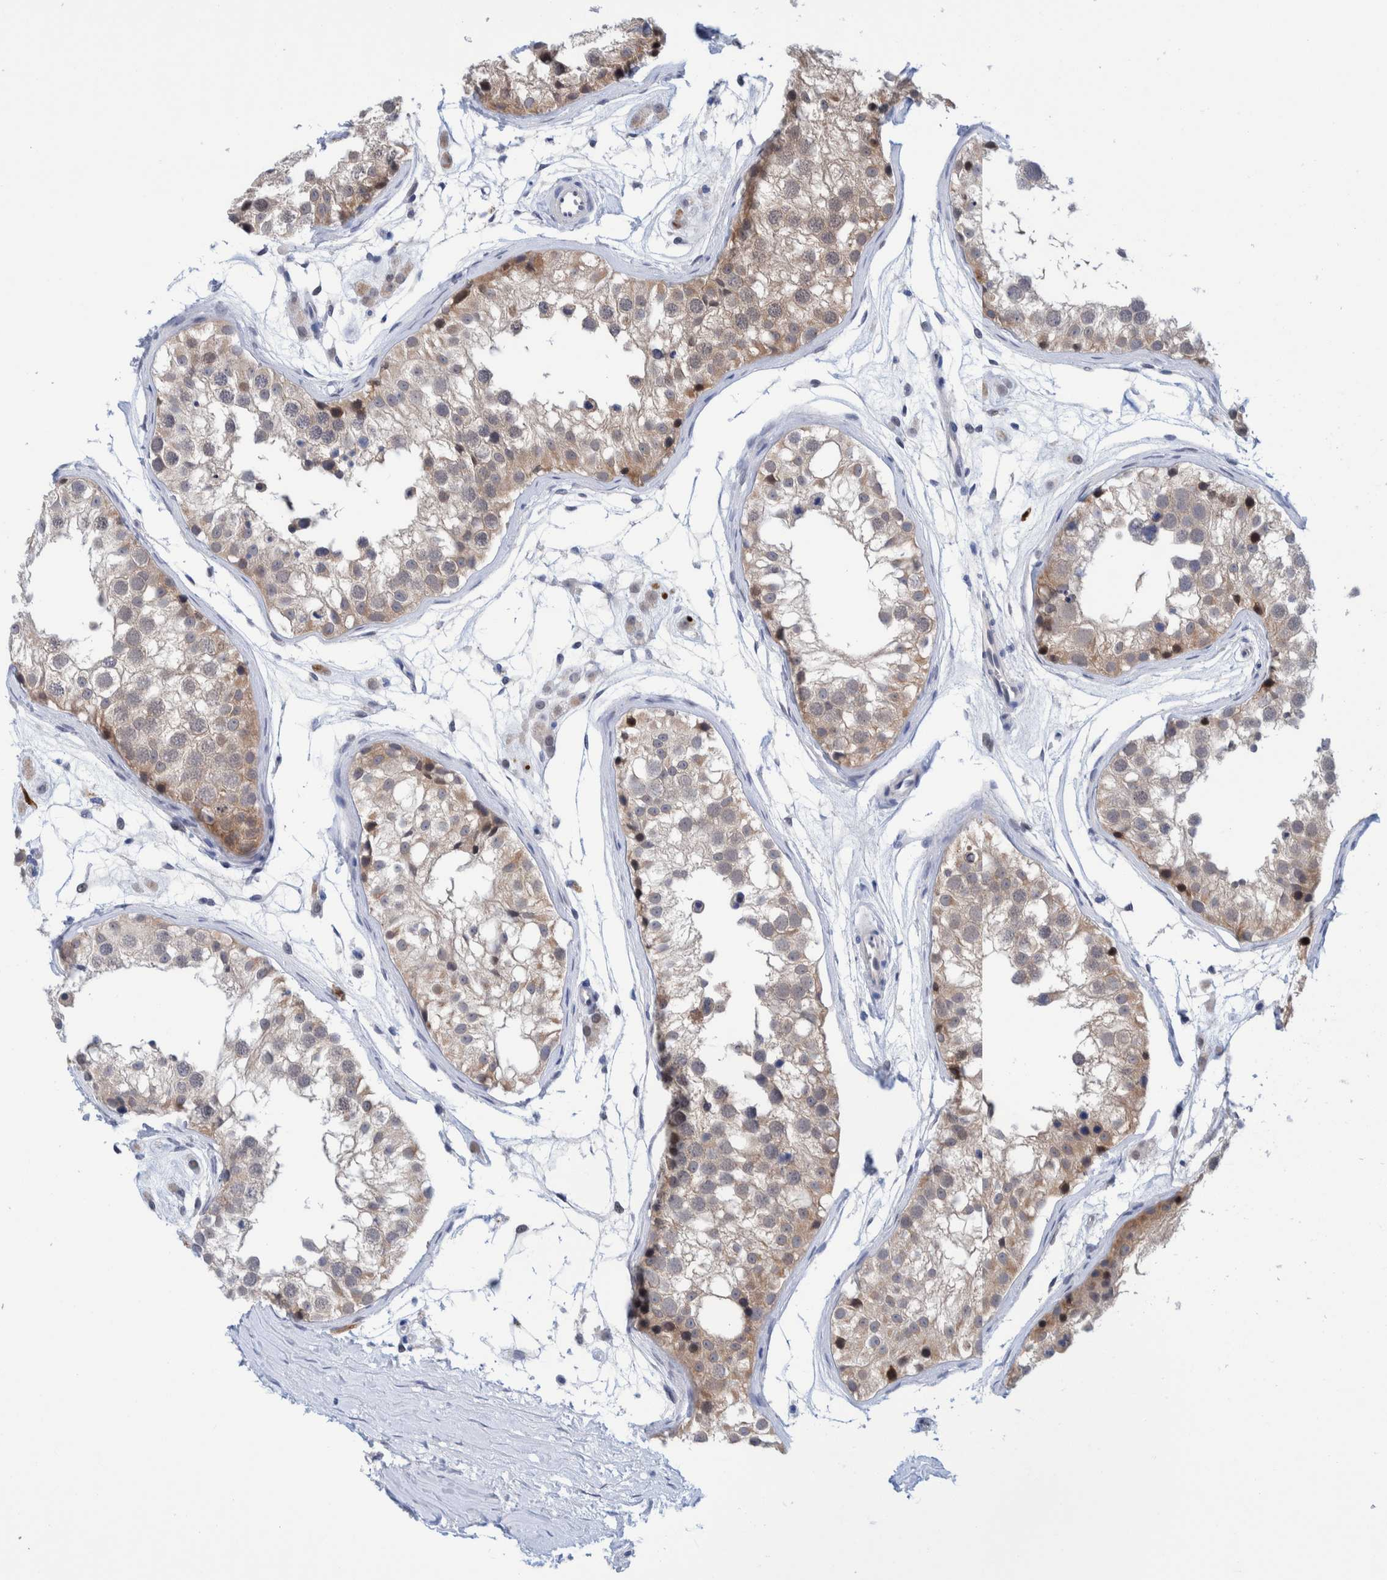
{"staining": {"intensity": "weak", "quantity": ">75%", "location": "cytoplasmic/membranous,nuclear"}, "tissue": "testis", "cell_type": "Cells in seminiferous ducts", "image_type": "normal", "snomed": [{"axis": "morphology", "description": "Normal tissue, NOS"}, {"axis": "morphology", "description": "Adenocarcinoma, metastatic, NOS"}, {"axis": "topography", "description": "Testis"}], "caption": "Immunohistochemistry (IHC) (DAB (3,3'-diaminobenzidine)) staining of benign human testis demonstrates weak cytoplasmic/membranous,nuclear protein expression in about >75% of cells in seminiferous ducts.", "gene": "PFAS", "patient": {"sex": "male", "age": 26}}